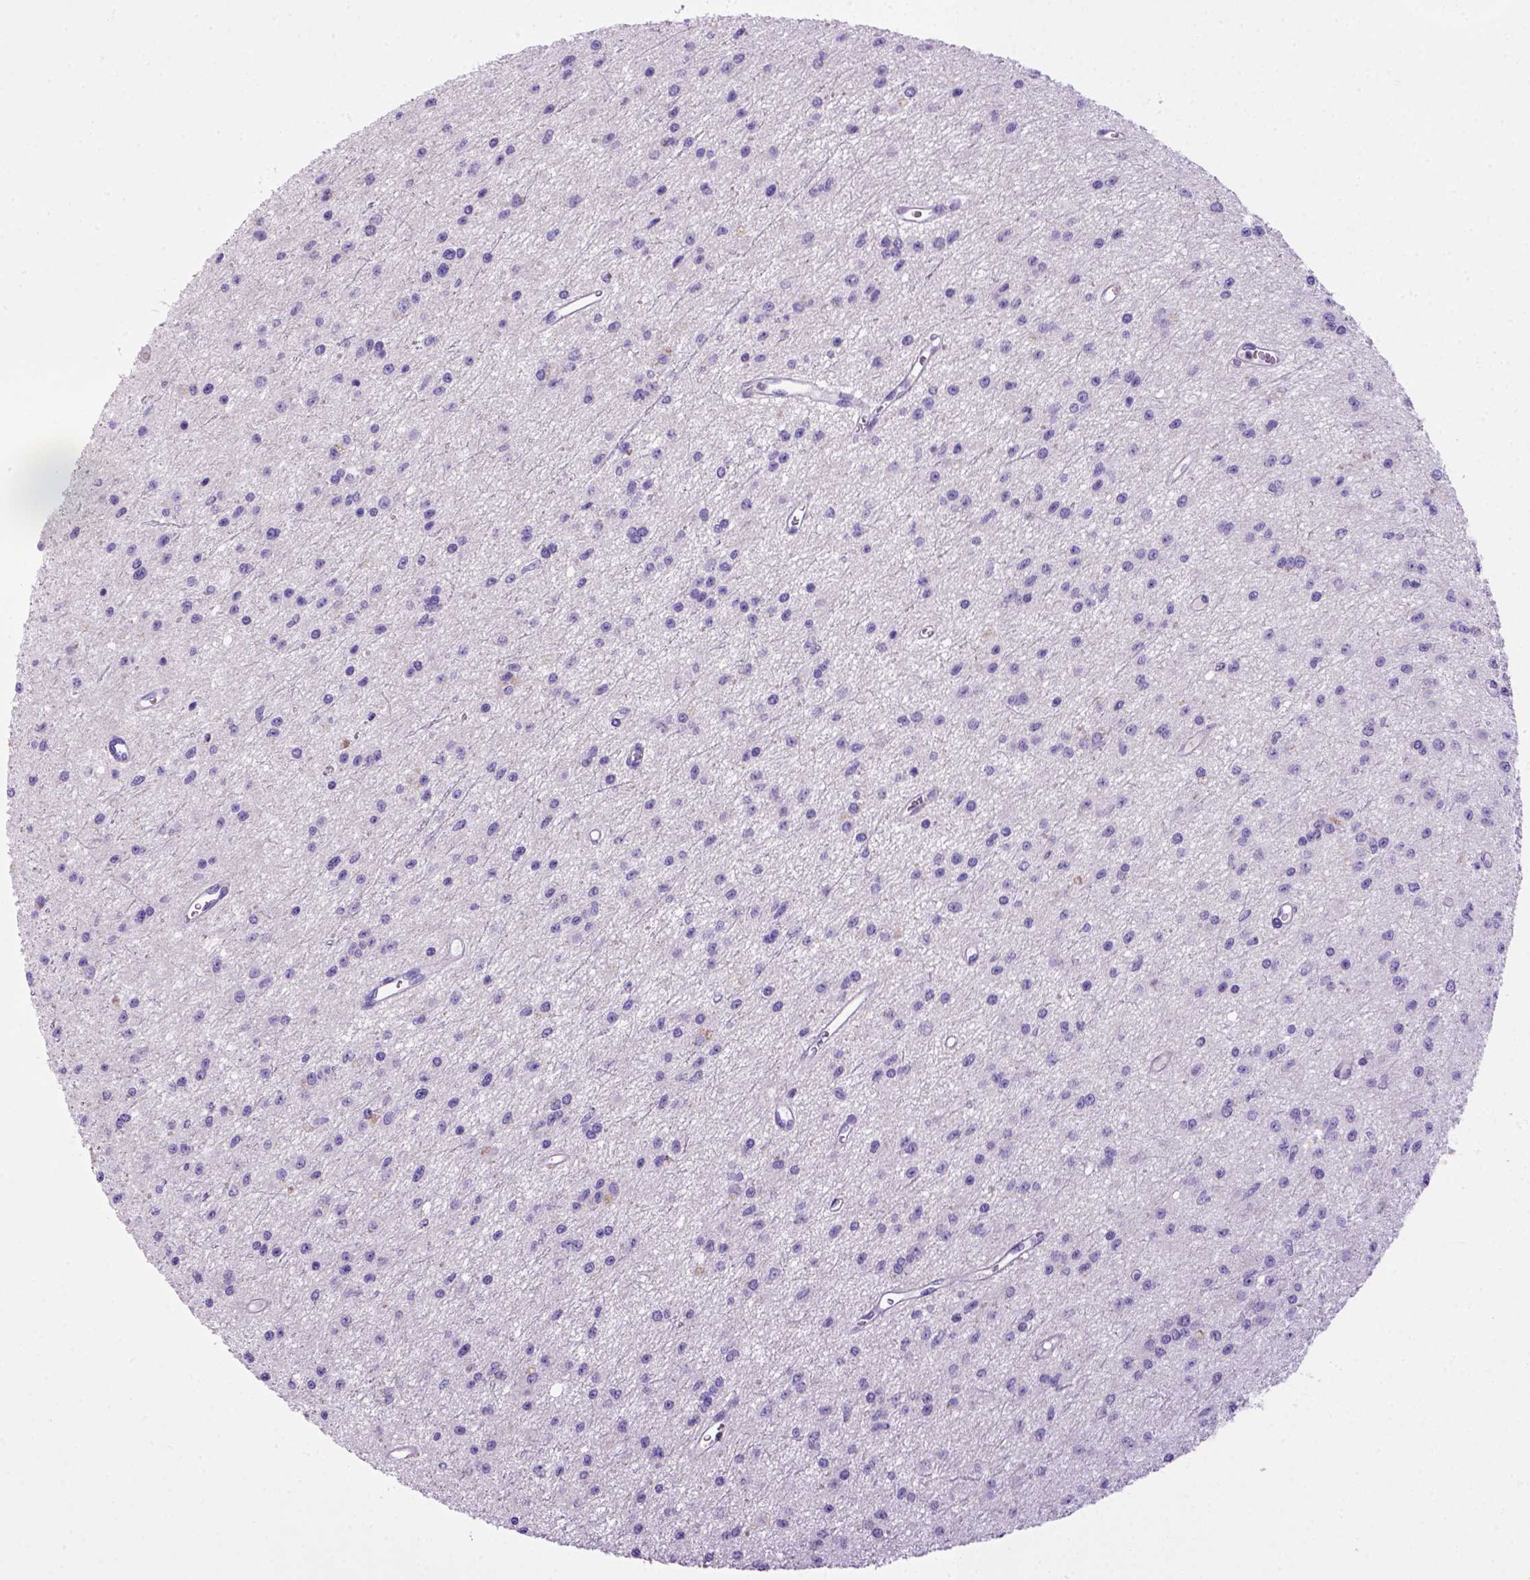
{"staining": {"intensity": "negative", "quantity": "none", "location": "none"}, "tissue": "glioma", "cell_type": "Tumor cells", "image_type": "cancer", "snomed": [{"axis": "morphology", "description": "Glioma, malignant, Low grade"}, {"axis": "topography", "description": "Brain"}], "caption": "The micrograph shows no staining of tumor cells in malignant low-grade glioma.", "gene": "BAAT", "patient": {"sex": "female", "age": 45}}